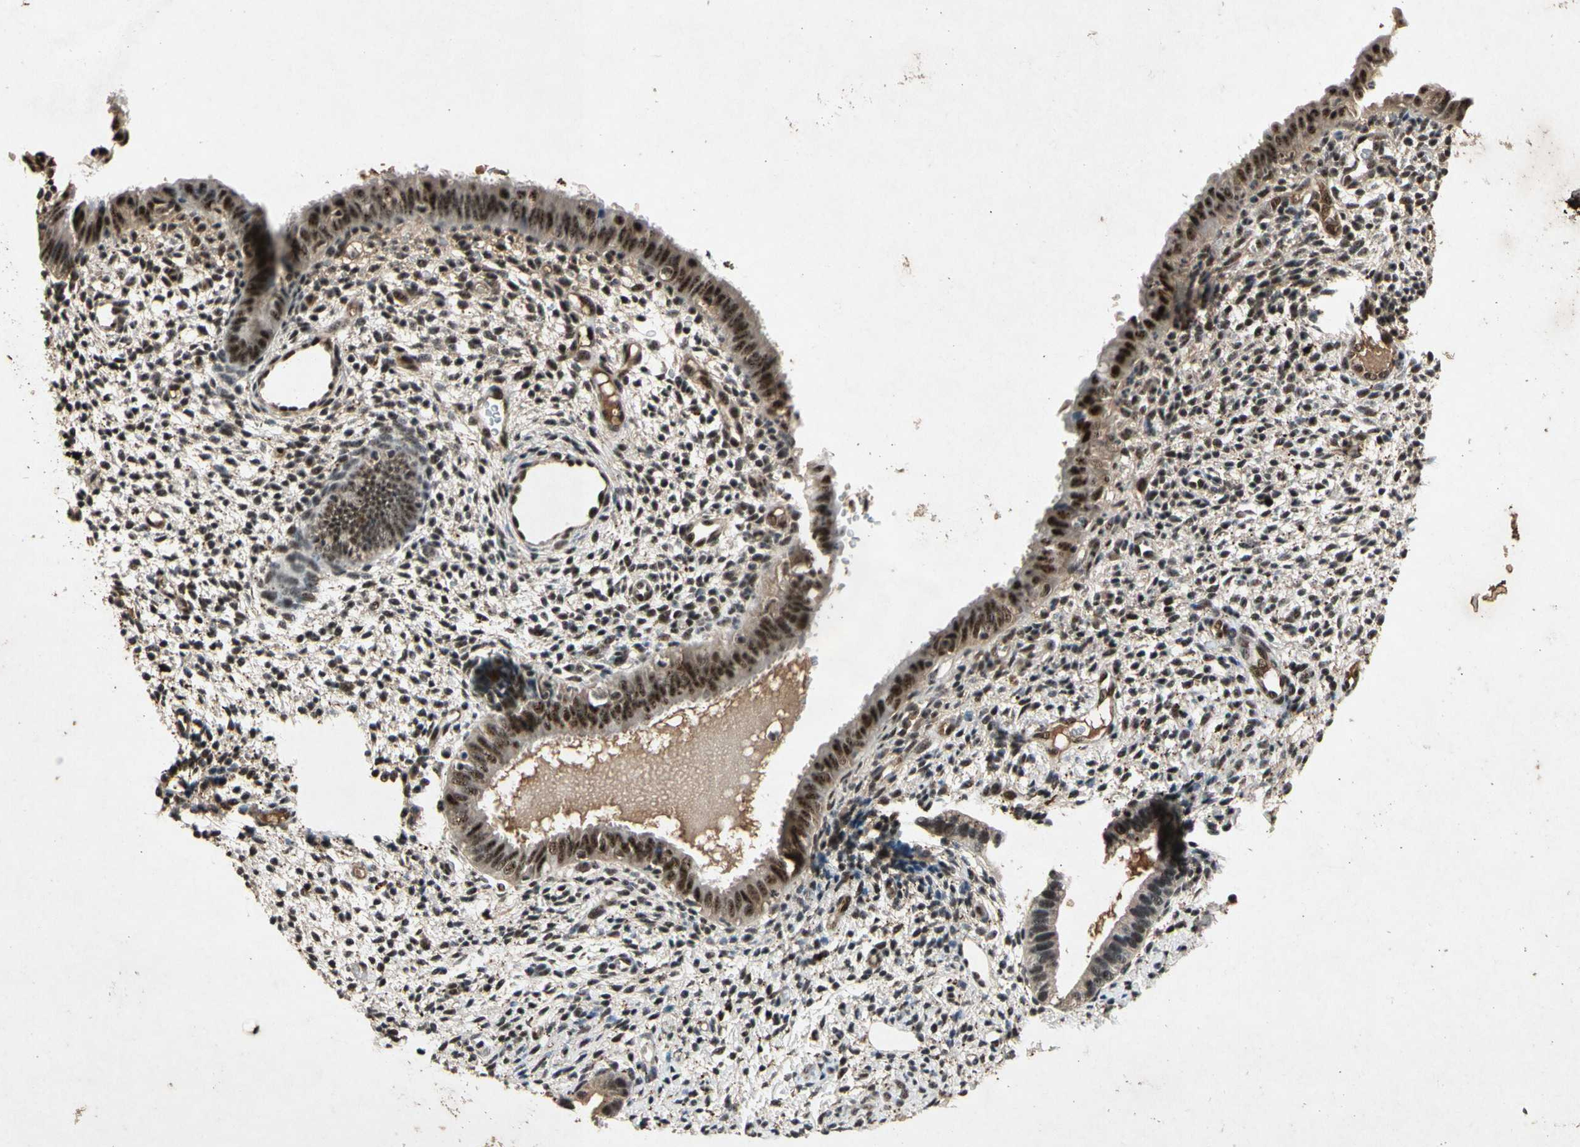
{"staining": {"intensity": "moderate", "quantity": "25%-75%", "location": "cytoplasmic/membranous,nuclear"}, "tissue": "endometrium", "cell_type": "Cells in endometrial stroma", "image_type": "normal", "snomed": [{"axis": "morphology", "description": "Normal tissue, NOS"}, {"axis": "topography", "description": "Endometrium"}], "caption": "DAB (3,3'-diaminobenzidine) immunohistochemical staining of benign human endometrium demonstrates moderate cytoplasmic/membranous,nuclear protein staining in approximately 25%-75% of cells in endometrial stroma.", "gene": "PML", "patient": {"sex": "female", "age": 61}}